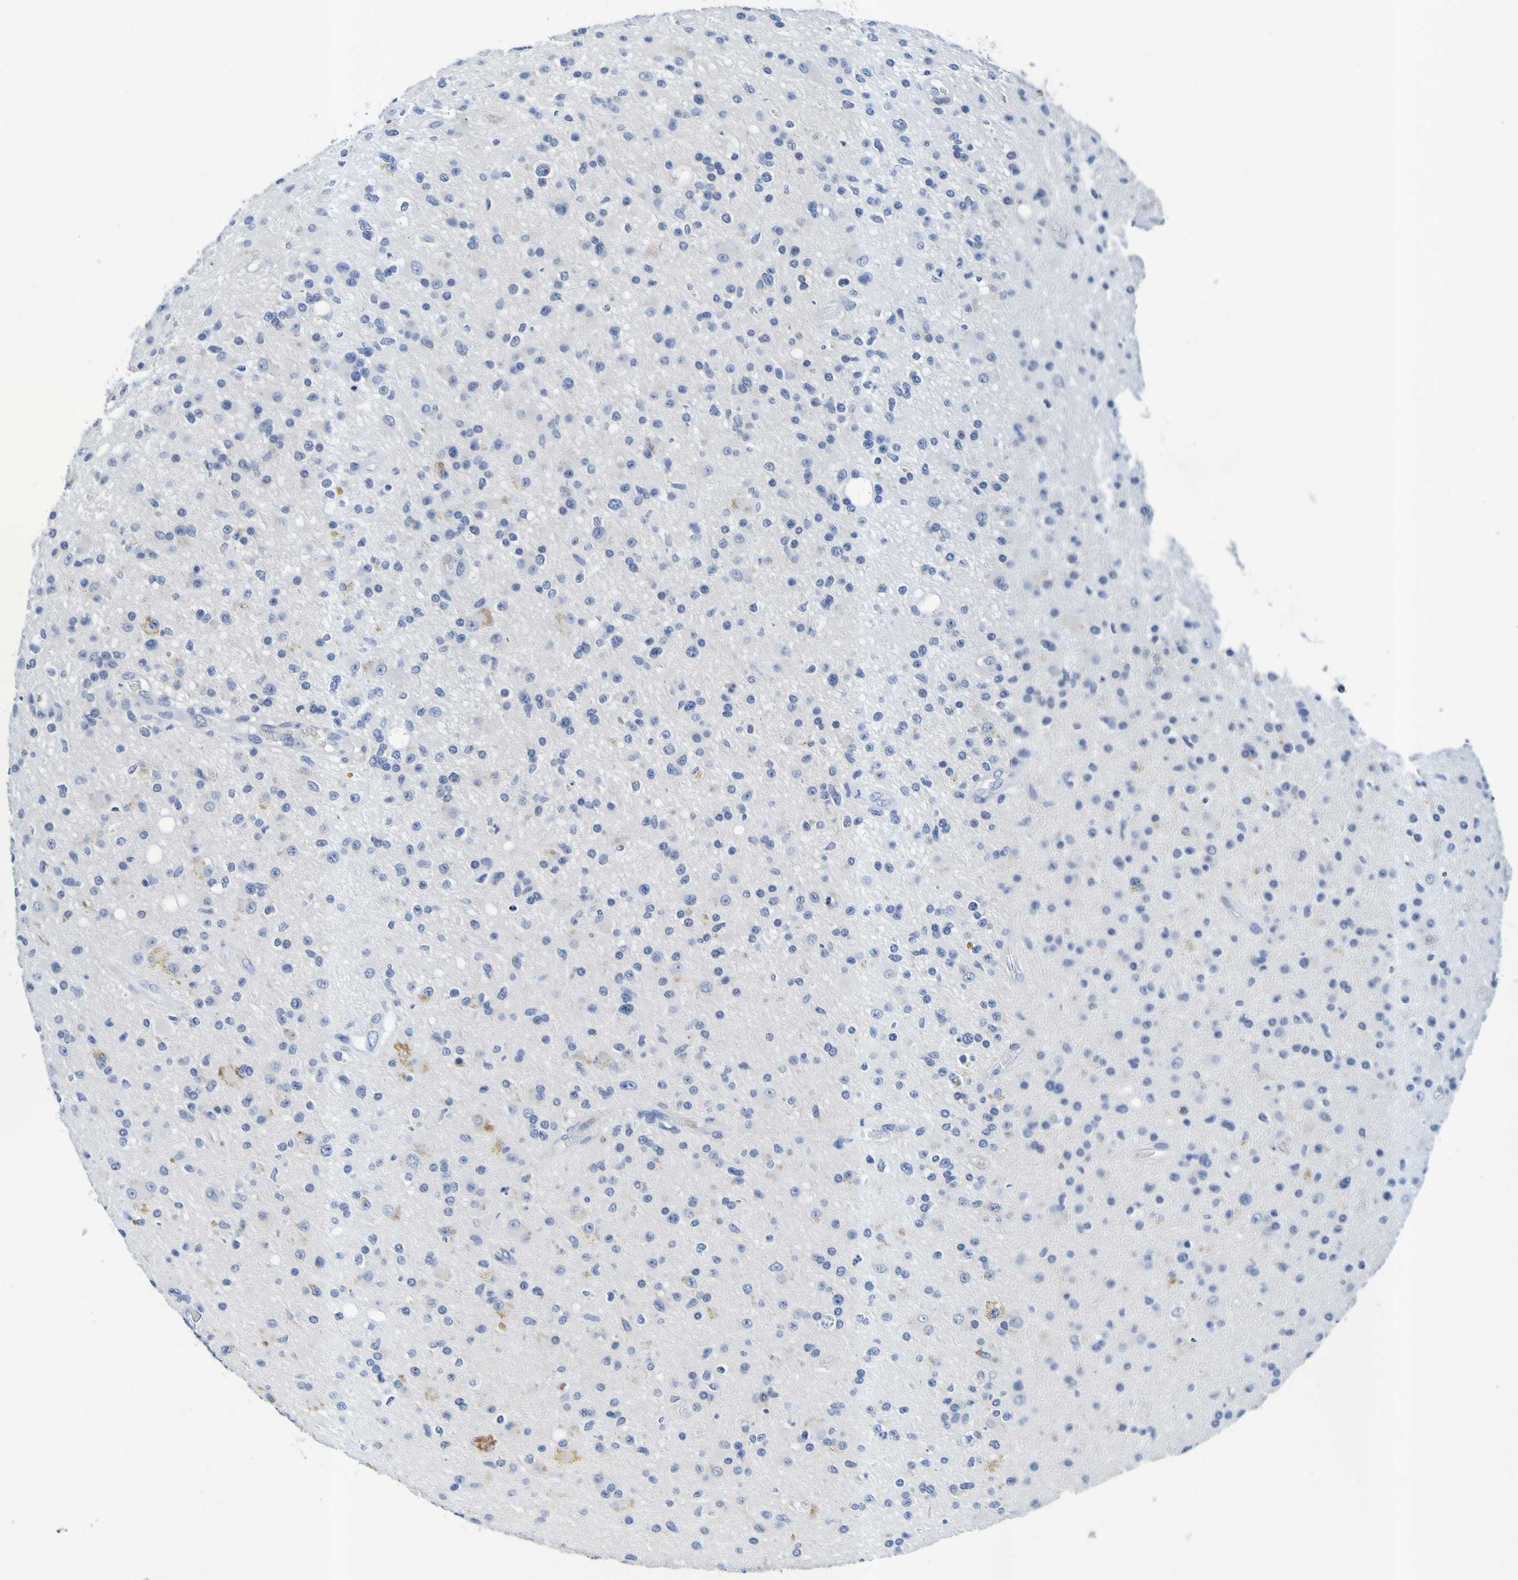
{"staining": {"intensity": "negative", "quantity": "none", "location": "none"}, "tissue": "glioma", "cell_type": "Tumor cells", "image_type": "cancer", "snomed": [{"axis": "morphology", "description": "Glioma, malignant, High grade"}, {"axis": "topography", "description": "Brain"}], "caption": "Immunohistochemistry (IHC) image of neoplastic tissue: human malignant high-grade glioma stained with DAB (3,3'-diaminobenzidine) displays no significant protein staining in tumor cells.", "gene": "VMA21", "patient": {"sex": "male", "age": 33}}